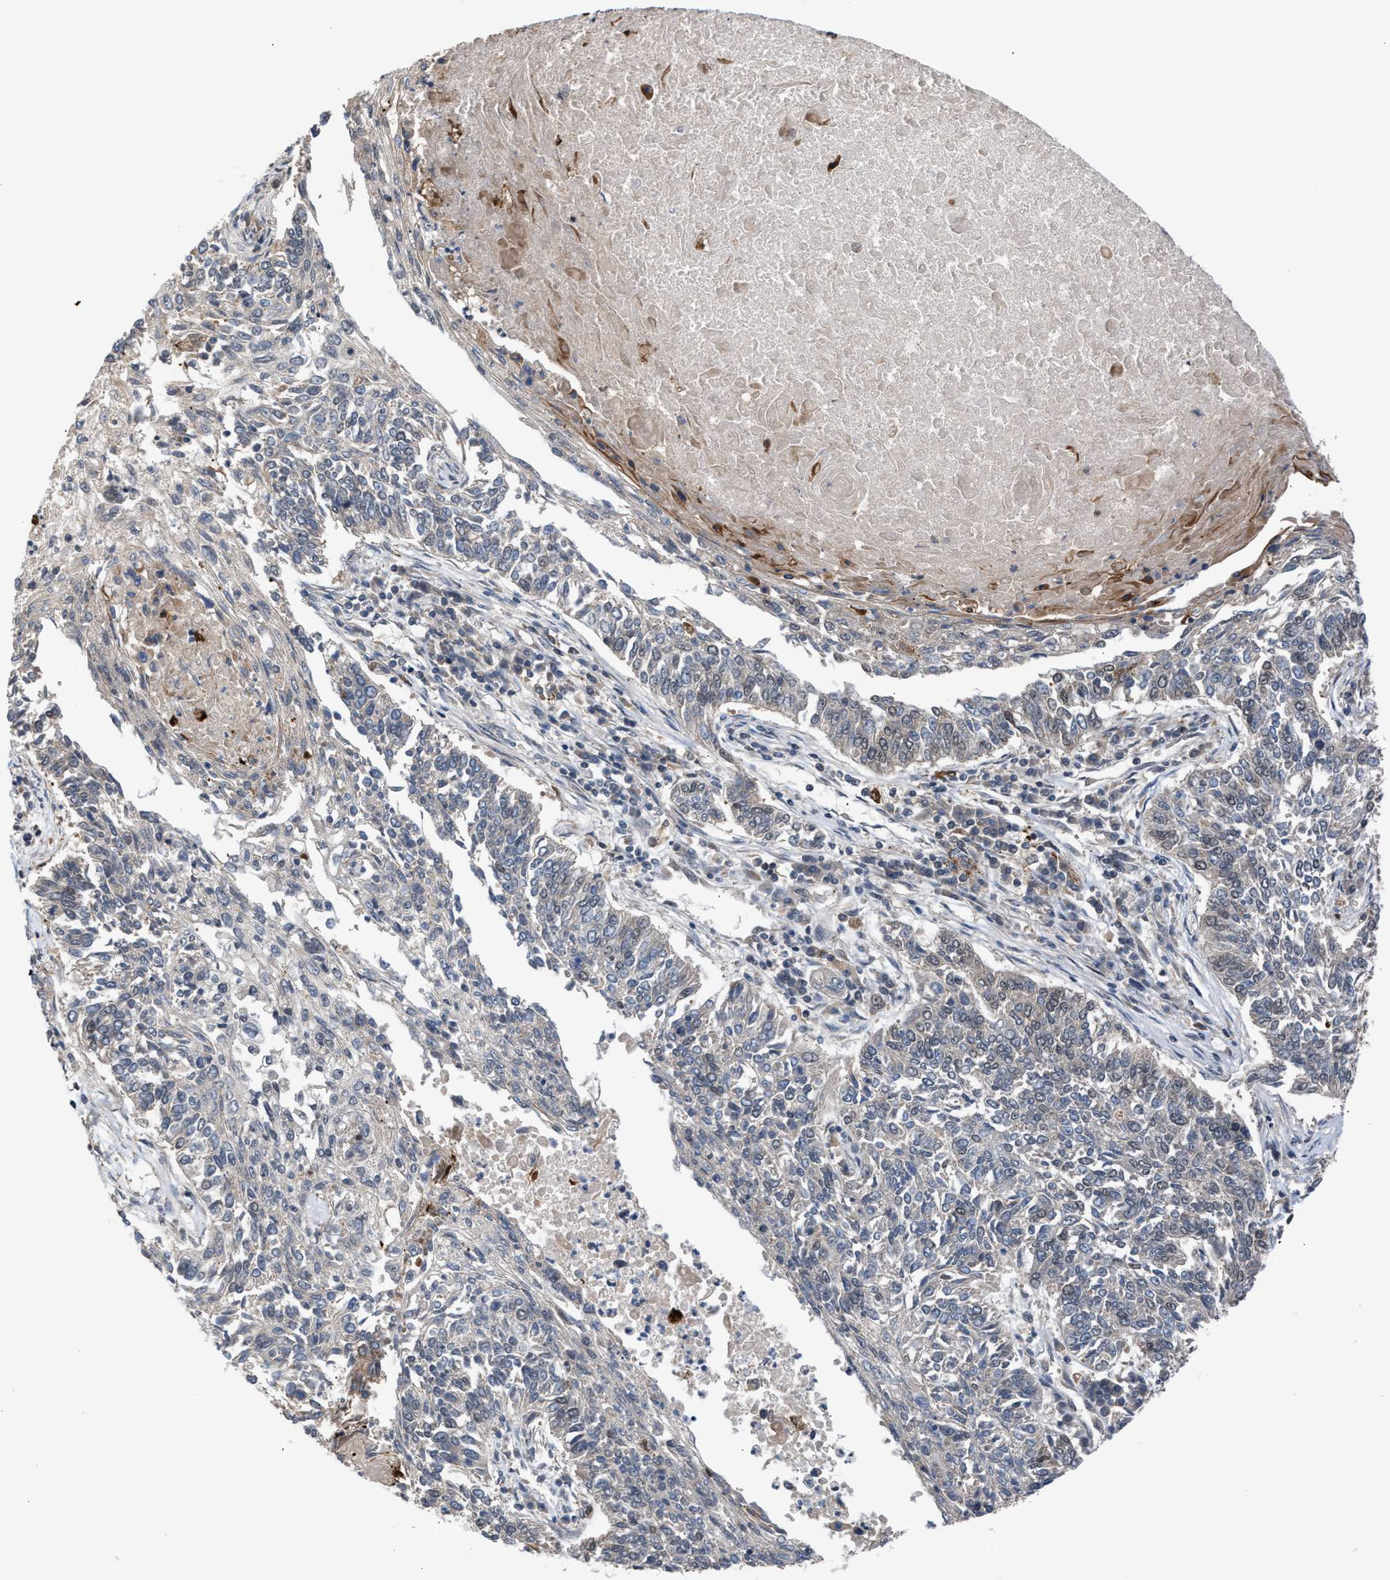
{"staining": {"intensity": "negative", "quantity": "none", "location": "none"}, "tissue": "lung cancer", "cell_type": "Tumor cells", "image_type": "cancer", "snomed": [{"axis": "morphology", "description": "Normal tissue, NOS"}, {"axis": "morphology", "description": "Squamous cell carcinoma, NOS"}, {"axis": "topography", "description": "Cartilage tissue"}, {"axis": "topography", "description": "Bronchus"}, {"axis": "topography", "description": "Lung"}], "caption": "Immunohistochemistry (IHC) histopathology image of human lung squamous cell carcinoma stained for a protein (brown), which shows no positivity in tumor cells.", "gene": "C9orf78", "patient": {"sex": "female", "age": 49}}